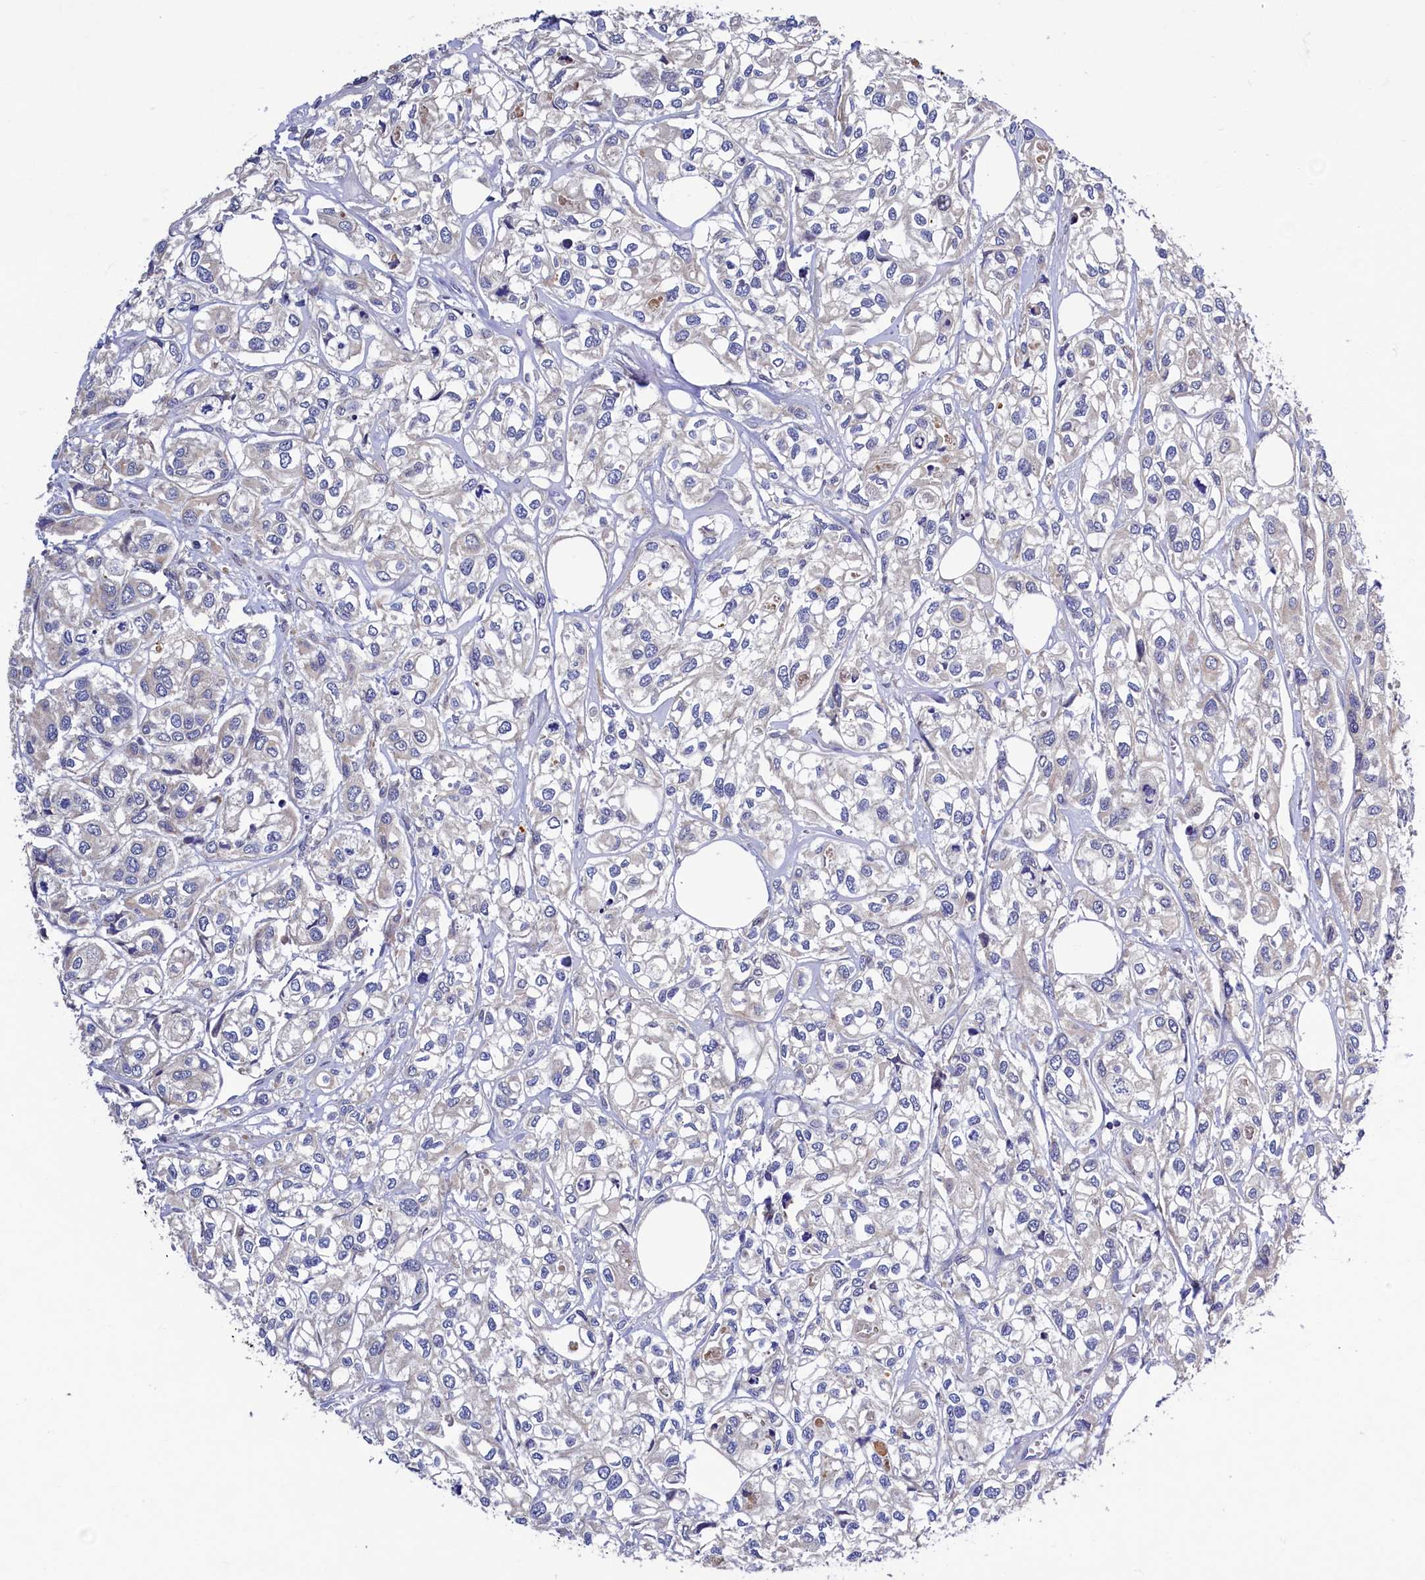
{"staining": {"intensity": "negative", "quantity": "none", "location": "none"}, "tissue": "urothelial cancer", "cell_type": "Tumor cells", "image_type": "cancer", "snomed": [{"axis": "morphology", "description": "Urothelial carcinoma, High grade"}, {"axis": "topography", "description": "Urinary bladder"}], "caption": "A micrograph of urothelial carcinoma (high-grade) stained for a protein shows no brown staining in tumor cells.", "gene": "SLC16A14", "patient": {"sex": "male", "age": 67}}